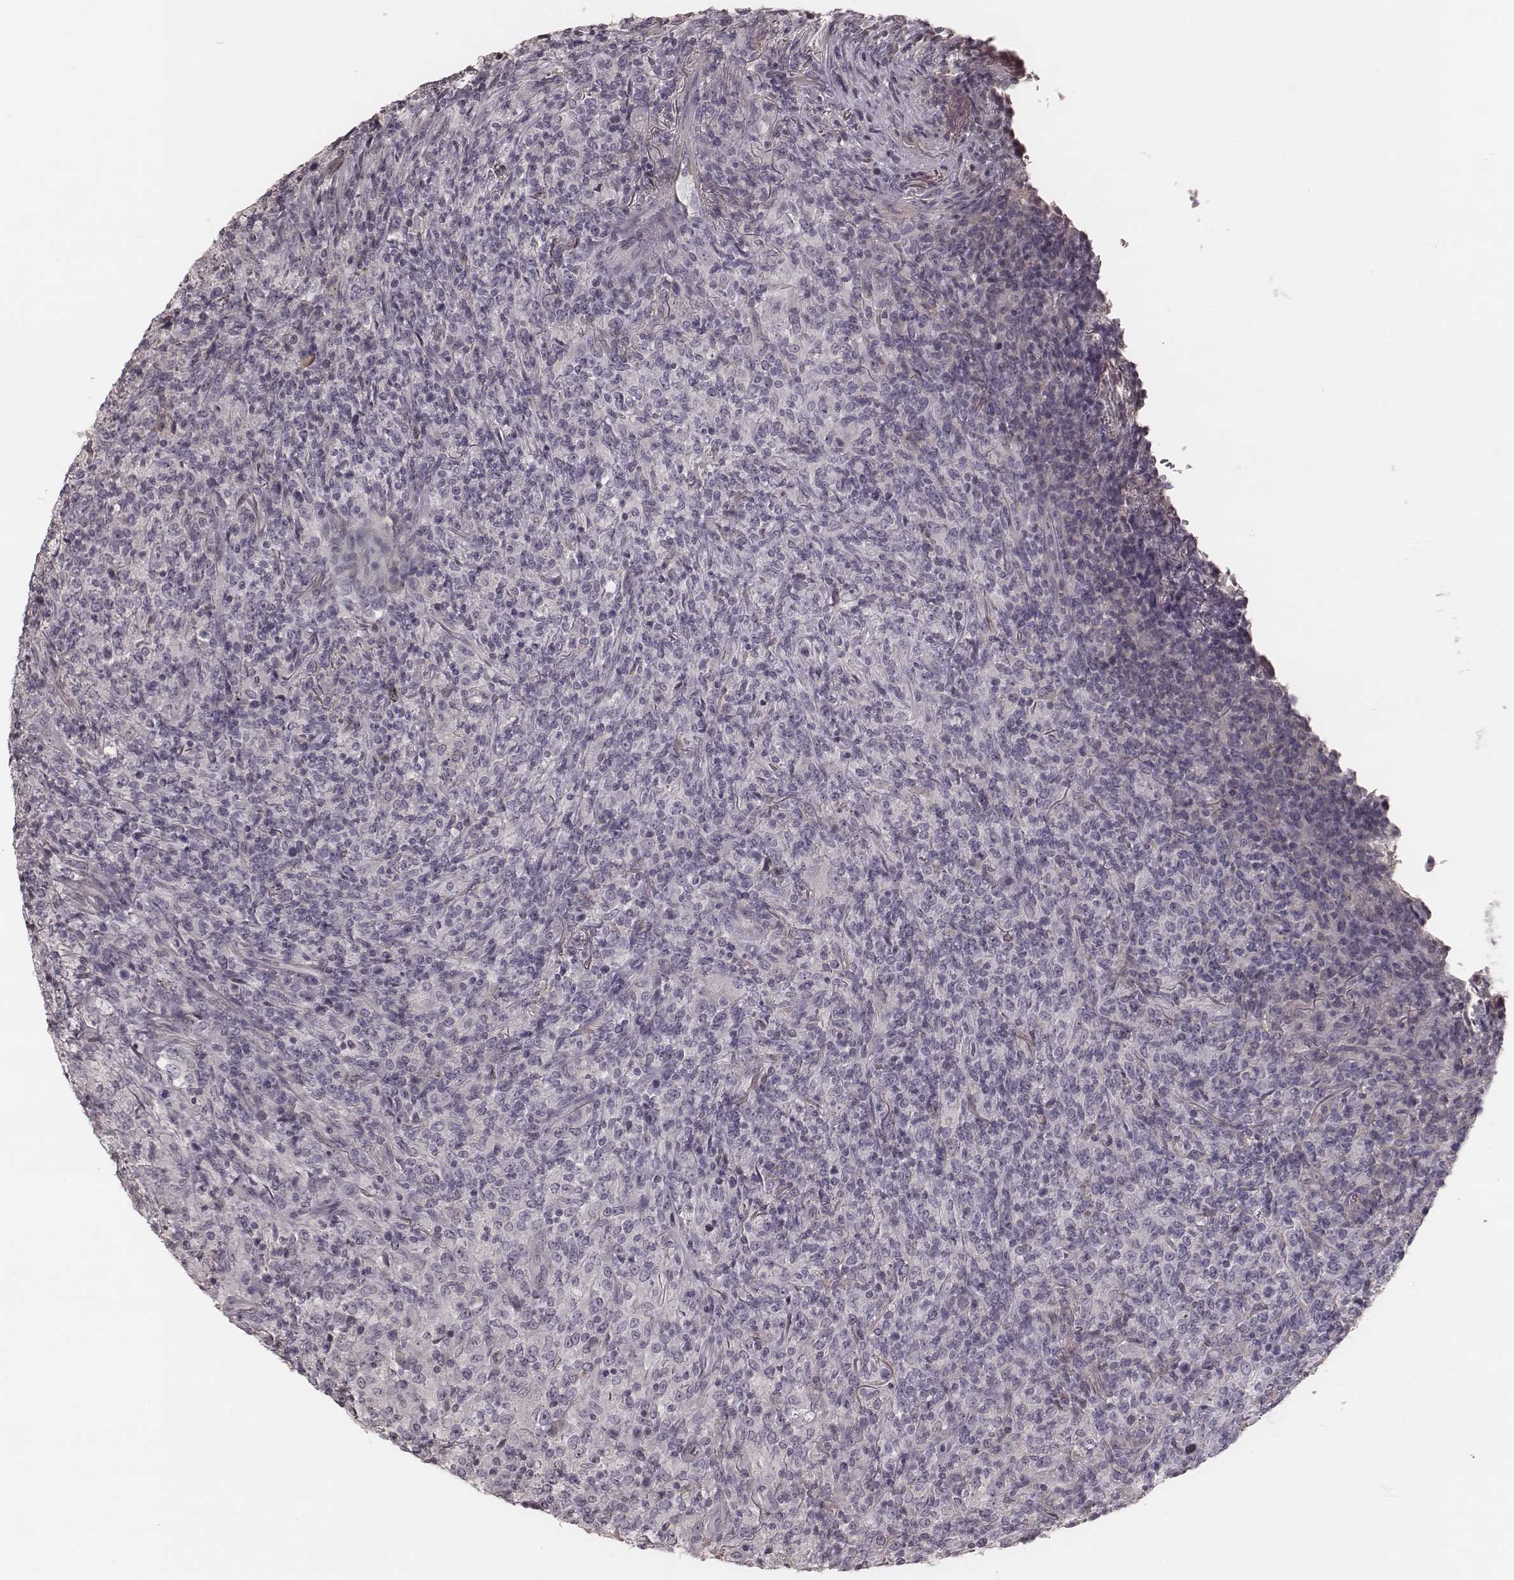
{"staining": {"intensity": "negative", "quantity": "none", "location": "none"}, "tissue": "lymphoma", "cell_type": "Tumor cells", "image_type": "cancer", "snomed": [{"axis": "morphology", "description": "Malignant lymphoma, non-Hodgkin's type, High grade"}, {"axis": "topography", "description": "Lung"}], "caption": "Photomicrograph shows no significant protein staining in tumor cells of lymphoma.", "gene": "SMIM24", "patient": {"sex": "male", "age": 79}}